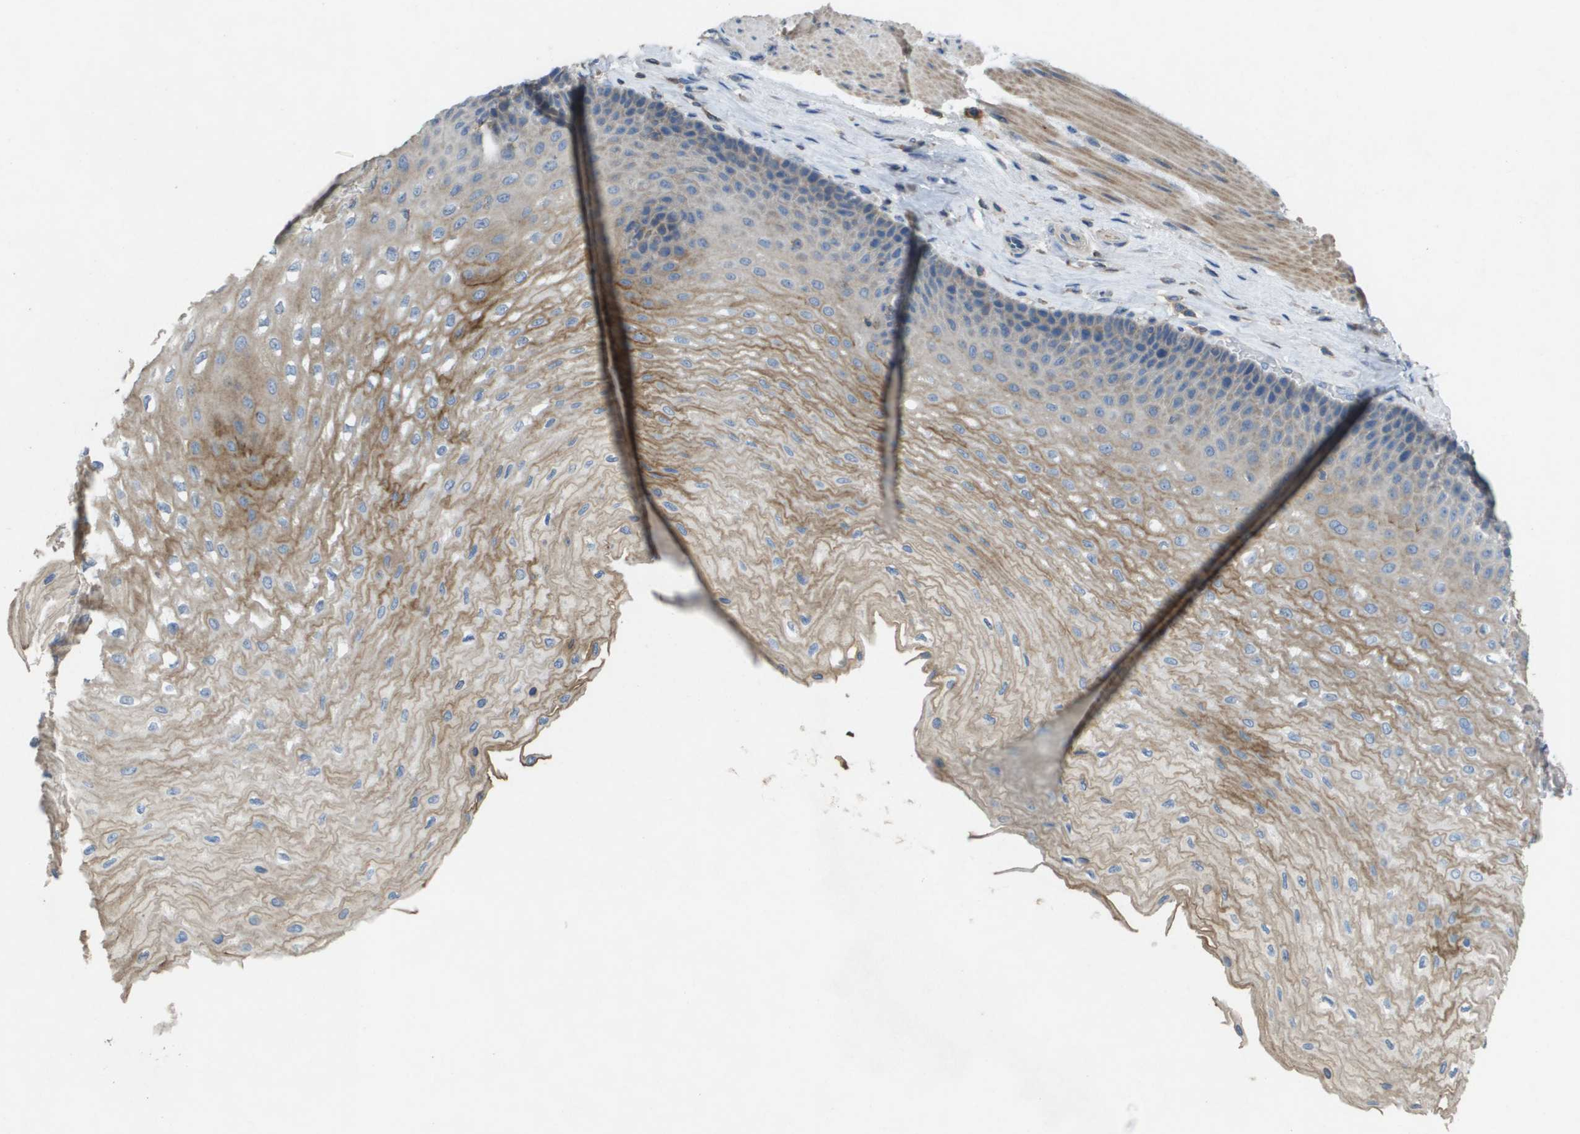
{"staining": {"intensity": "moderate", "quantity": "25%-75%", "location": "cytoplasmic/membranous"}, "tissue": "esophagus", "cell_type": "Squamous epithelial cells", "image_type": "normal", "snomed": [{"axis": "morphology", "description": "Normal tissue, NOS"}, {"axis": "topography", "description": "Esophagus"}], "caption": "Immunohistochemical staining of benign esophagus shows 25%-75% levels of moderate cytoplasmic/membranous protein staining in about 25%-75% of squamous epithelial cells.", "gene": "CLCA4", "patient": {"sex": "female", "age": 72}}